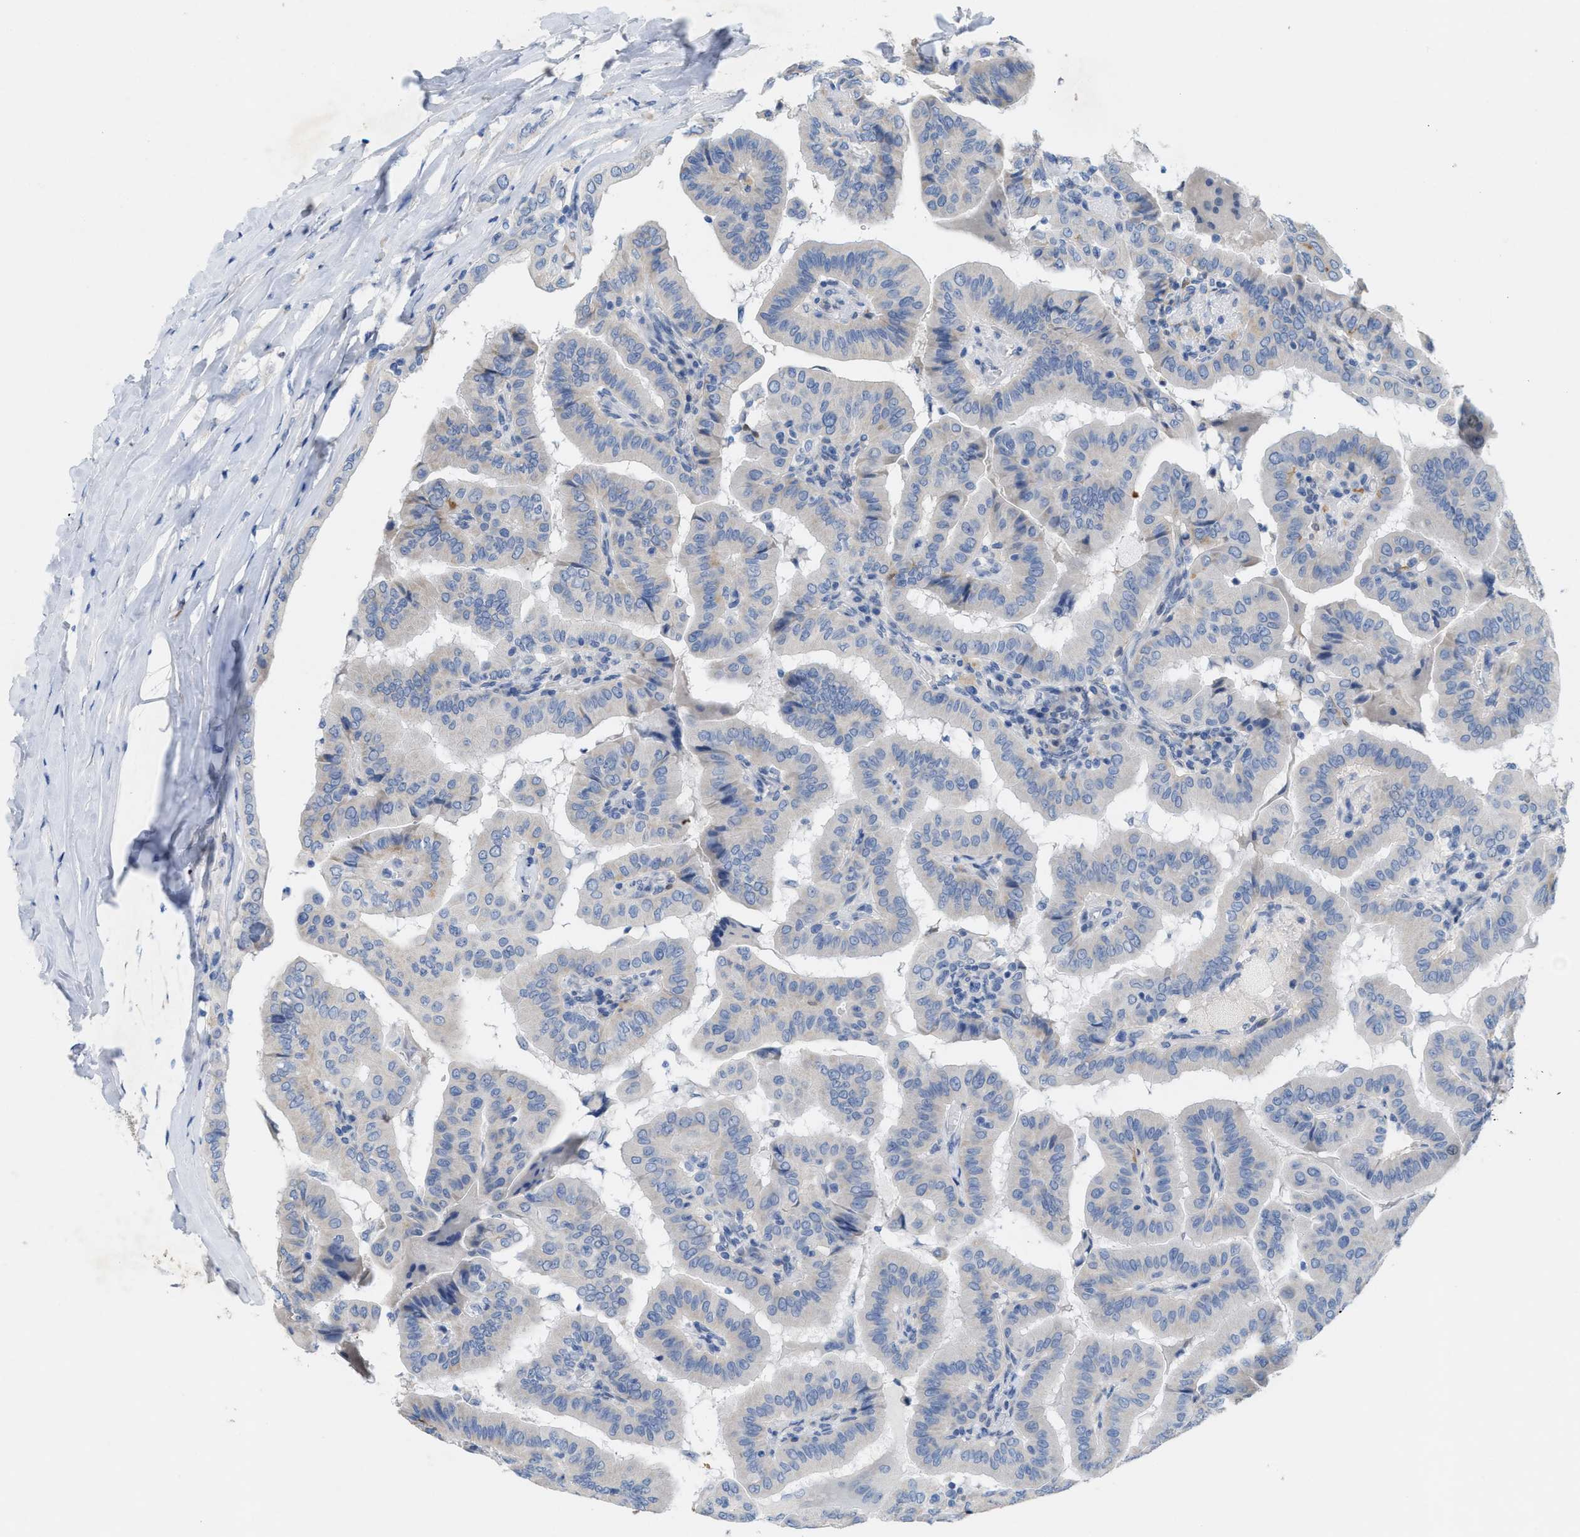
{"staining": {"intensity": "negative", "quantity": "none", "location": "none"}, "tissue": "thyroid cancer", "cell_type": "Tumor cells", "image_type": "cancer", "snomed": [{"axis": "morphology", "description": "Papillary adenocarcinoma, NOS"}, {"axis": "topography", "description": "Thyroid gland"}], "caption": "DAB immunohistochemical staining of papillary adenocarcinoma (thyroid) displays no significant positivity in tumor cells.", "gene": "CPA2", "patient": {"sex": "male", "age": 33}}